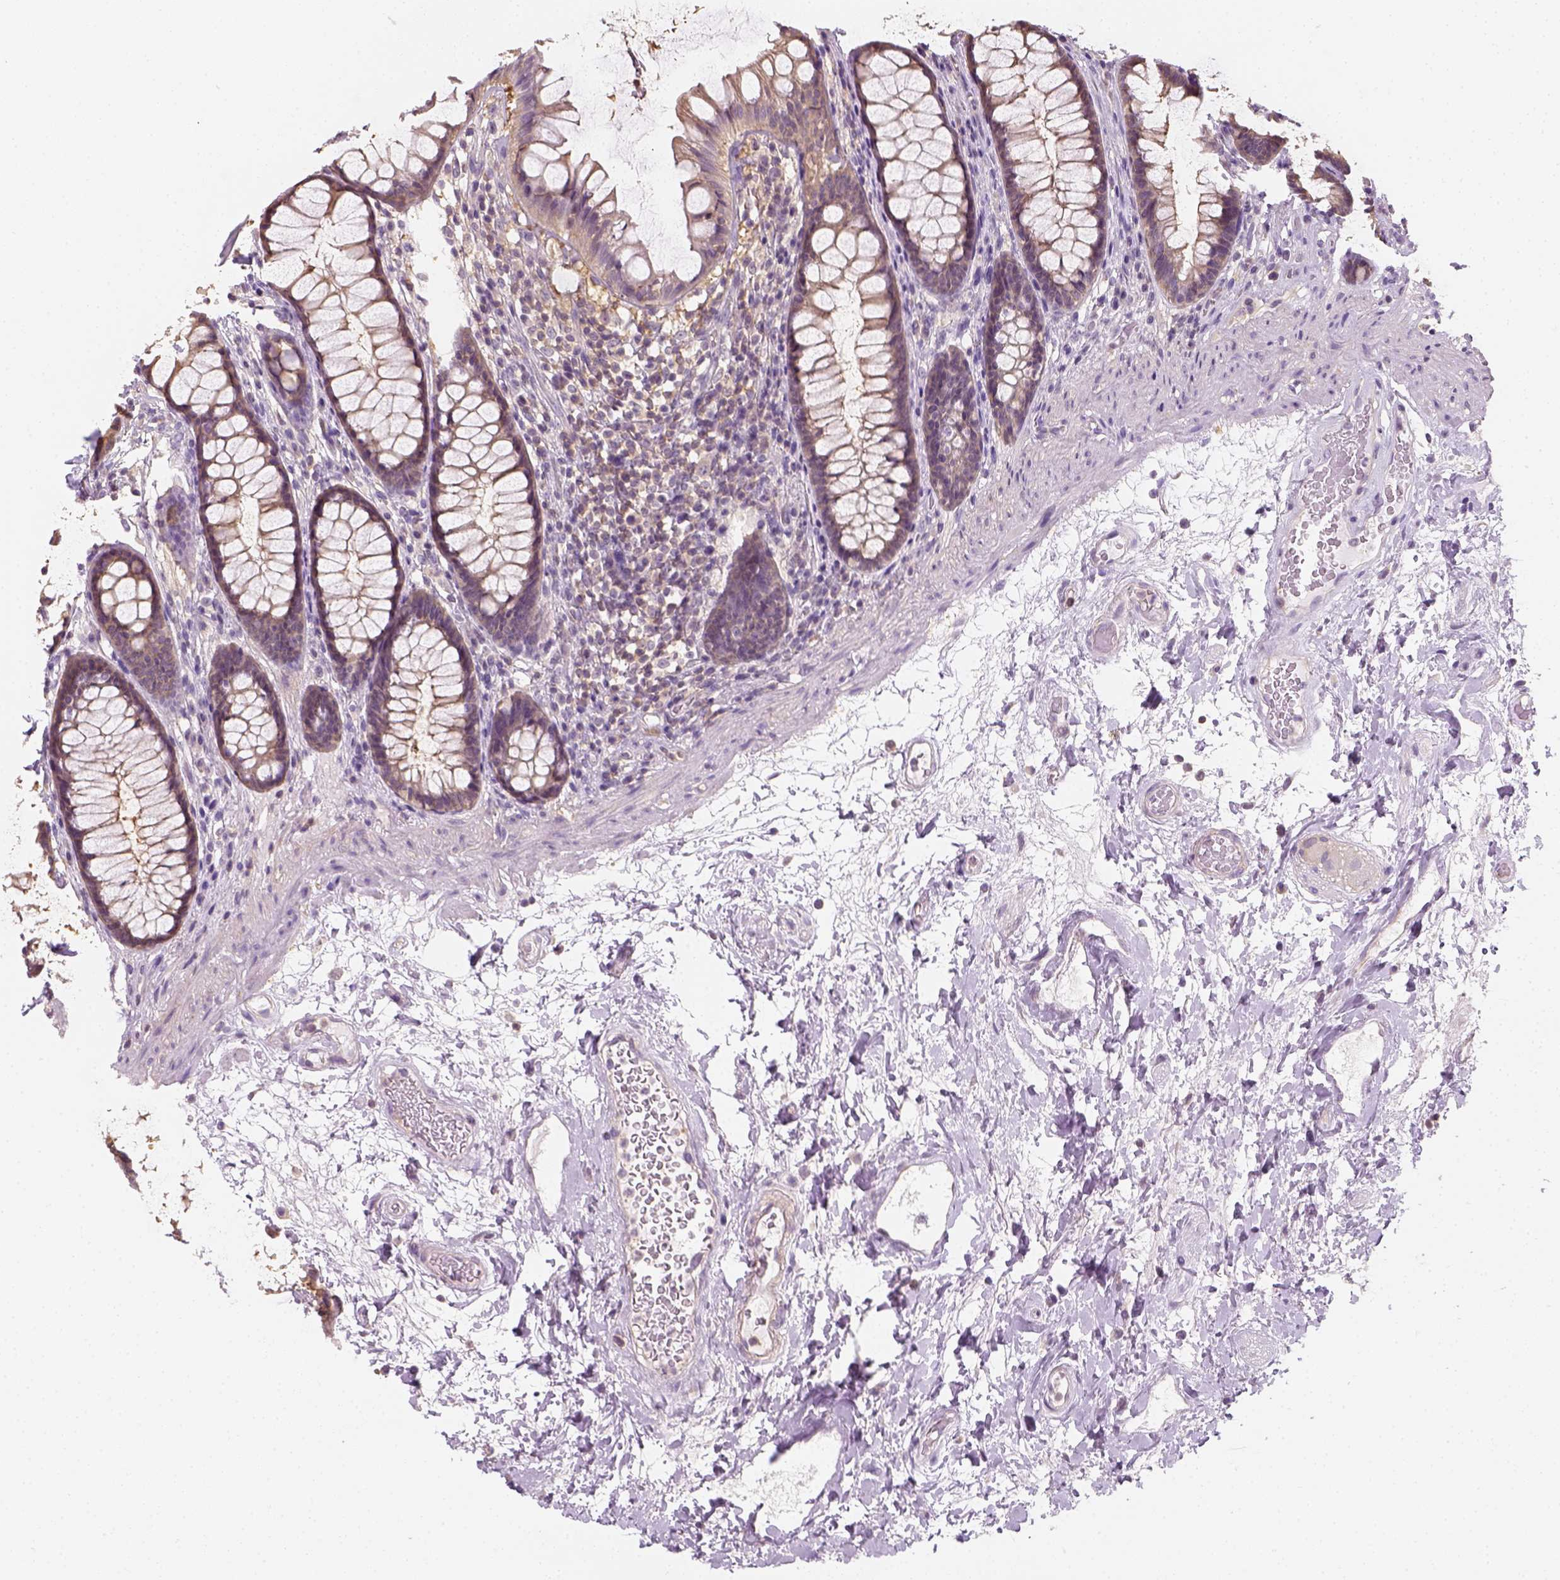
{"staining": {"intensity": "weak", "quantity": "<25%", "location": "cytoplasmic/membranous"}, "tissue": "rectum", "cell_type": "Glandular cells", "image_type": "normal", "snomed": [{"axis": "morphology", "description": "Normal tissue, NOS"}, {"axis": "topography", "description": "Rectum"}], "caption": "A high-resolution image shows IHC staining of unremarkable rectum, which exhibits no significant expression in glandular cells.", "gene": "EPHB1", "patient": {"sex": "male", "age": 72}}